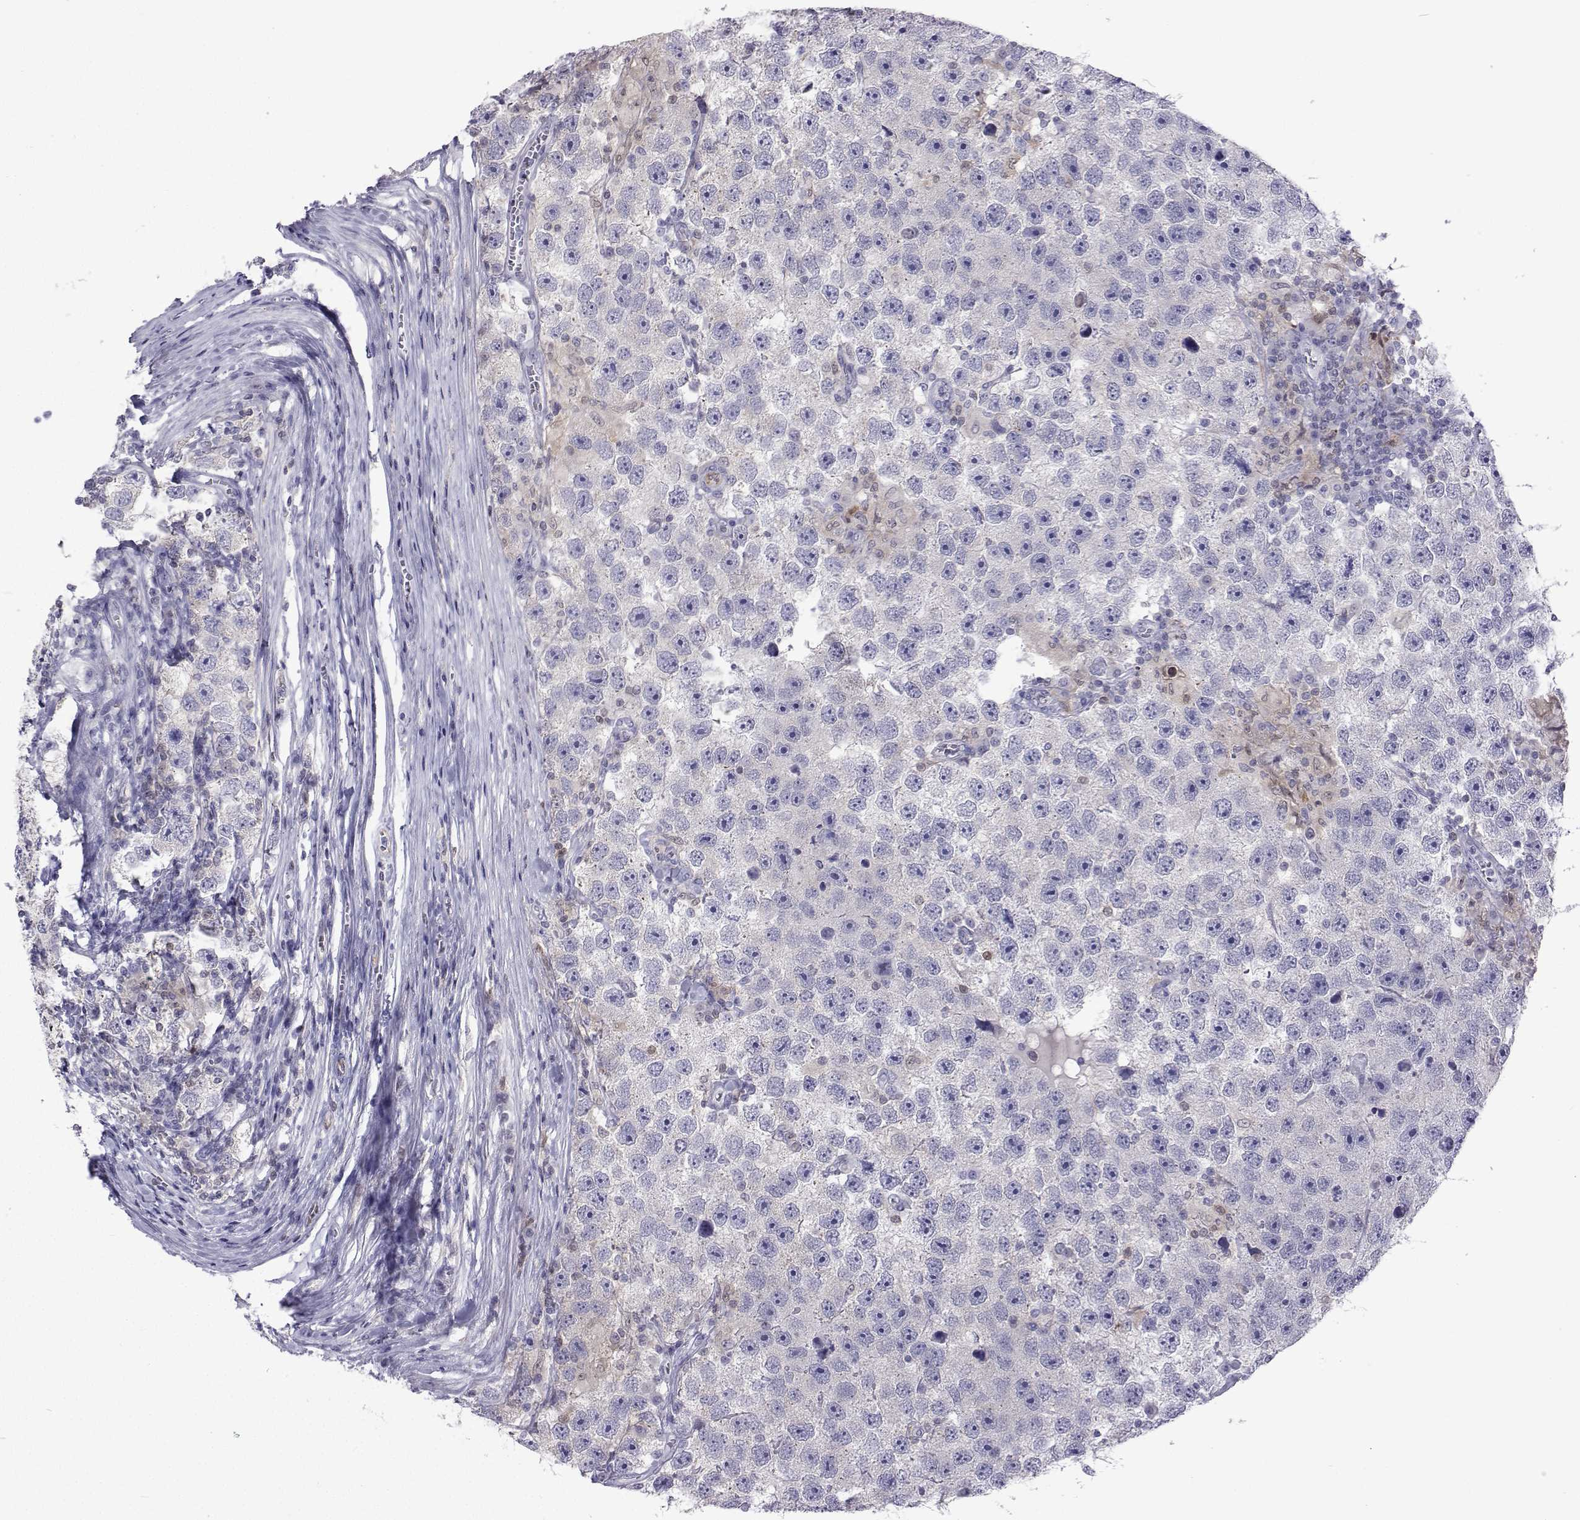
{"staining": {"intensity": "negative", "quantity": "none", "location": "none"}, "tissue": "testis cancer", "cell_type": "Tumor cells", "image_type": "cancer", "snomed": [{"axis": "morphology", "description": "Seminoma, NOS"}, {"axis": "topography", "description": "Testis"}], "caption": "This micrograph is of seminoma (testis) stained with immunohistochemistry to label a protein in brown with the nuclei are counter-stained blue. There is no staining in tumor cells. (DAB (3,3'-diaminobenzidine) immunohistochemistry visualized using brightfield microscopy, high magnification).", "gene": "GALM", "patient": {"sex": "male", "age": 26}}